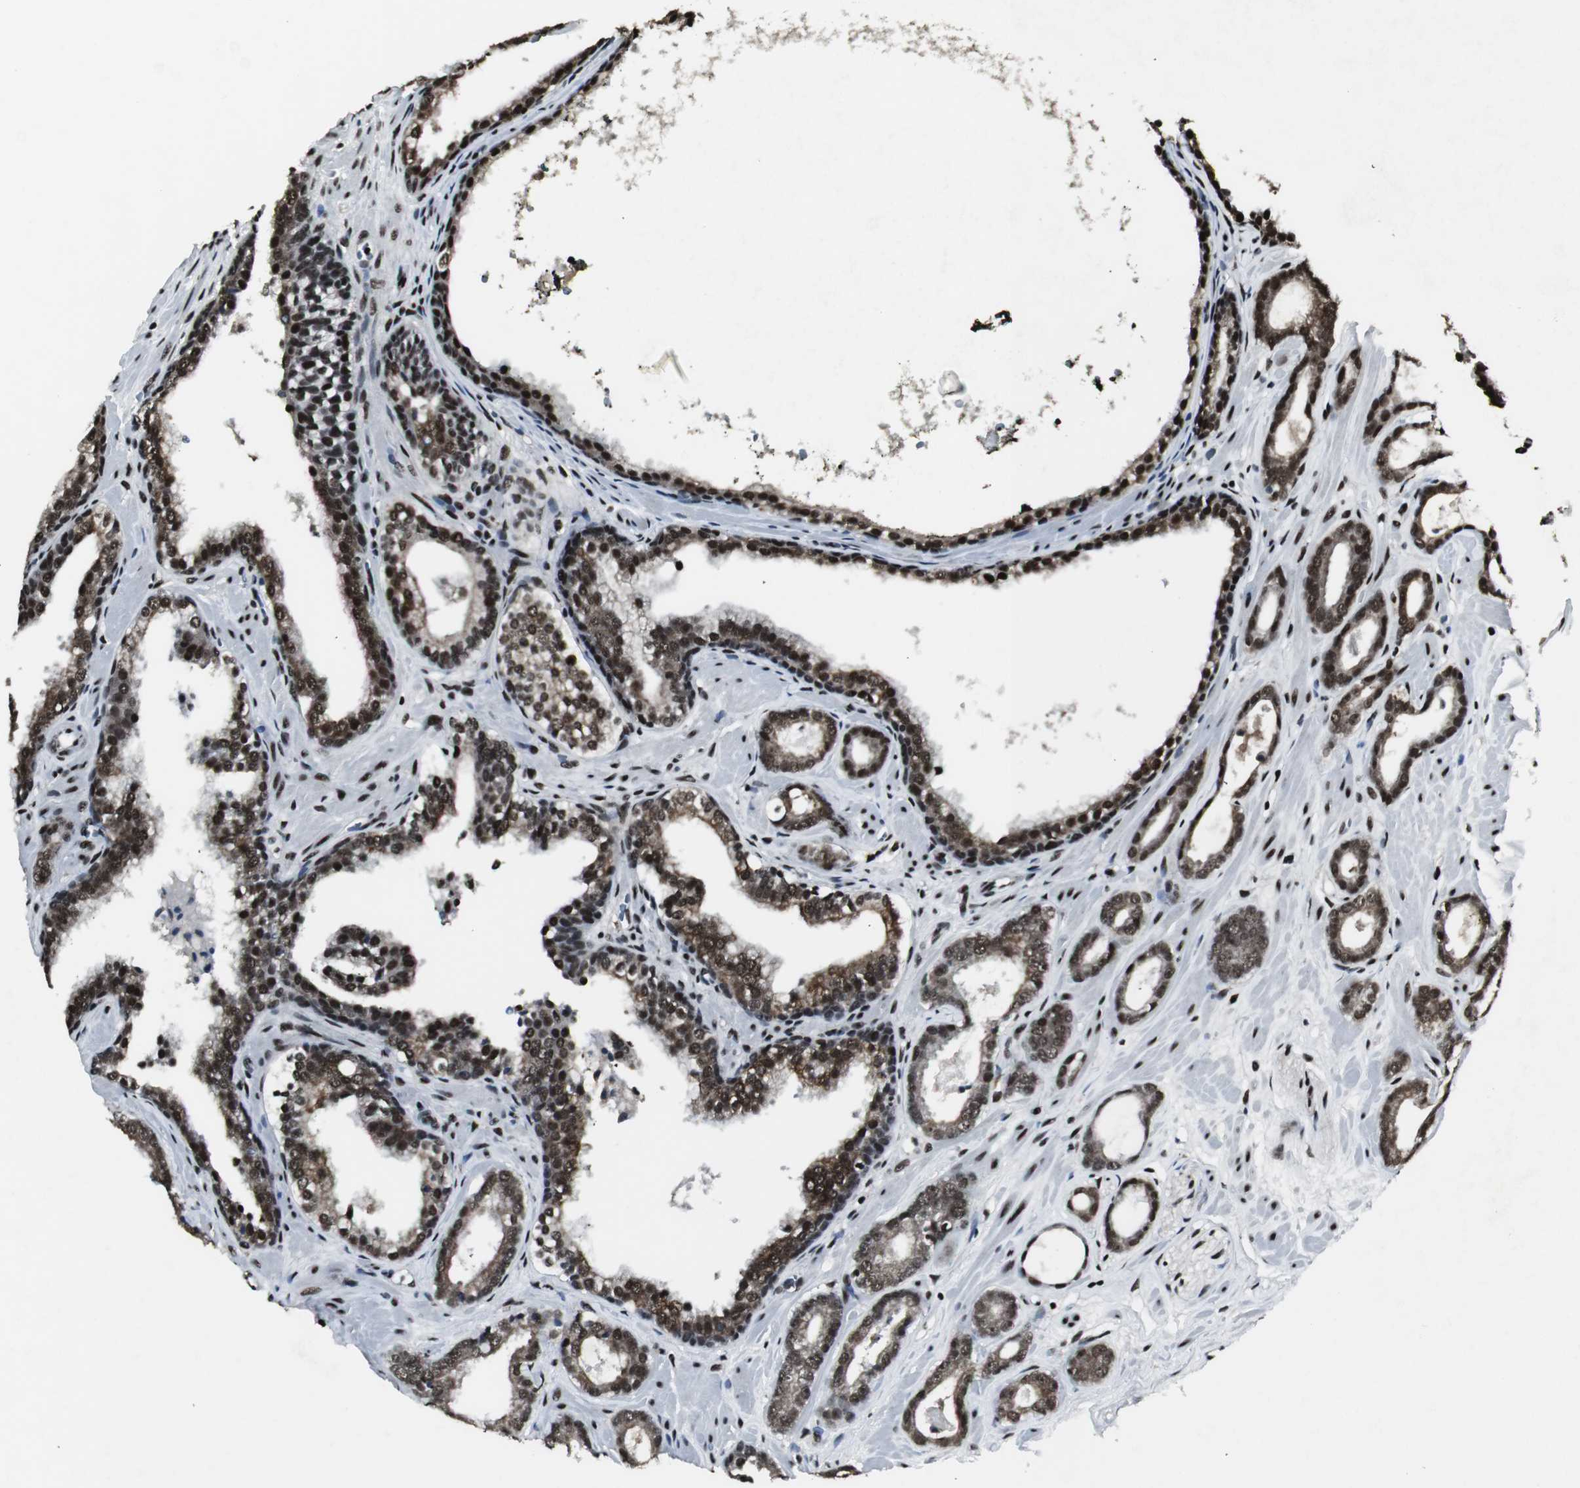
{"staining": {"intensity": "strong", "quantity": ">75%", "location": "cytoplasmic/membranous,nuclear"}, "tissue": "prostate cancer", "cell_type": "Tumor cells", "image_type": "cancer", "snomed": [{"axis": "morphology", "description": "Adenocarcinoma, Low grade"}, {"axis": "topography", "description": "Prostate"}], "caption": "Strong cytoplasmic/membranous and nuclear expression for a protein is appreciated in approximately >75% of tumor cells of prostate cancer using IHC.", "gene": "PARN", "patient": {"sex": "male", "age": 57}}